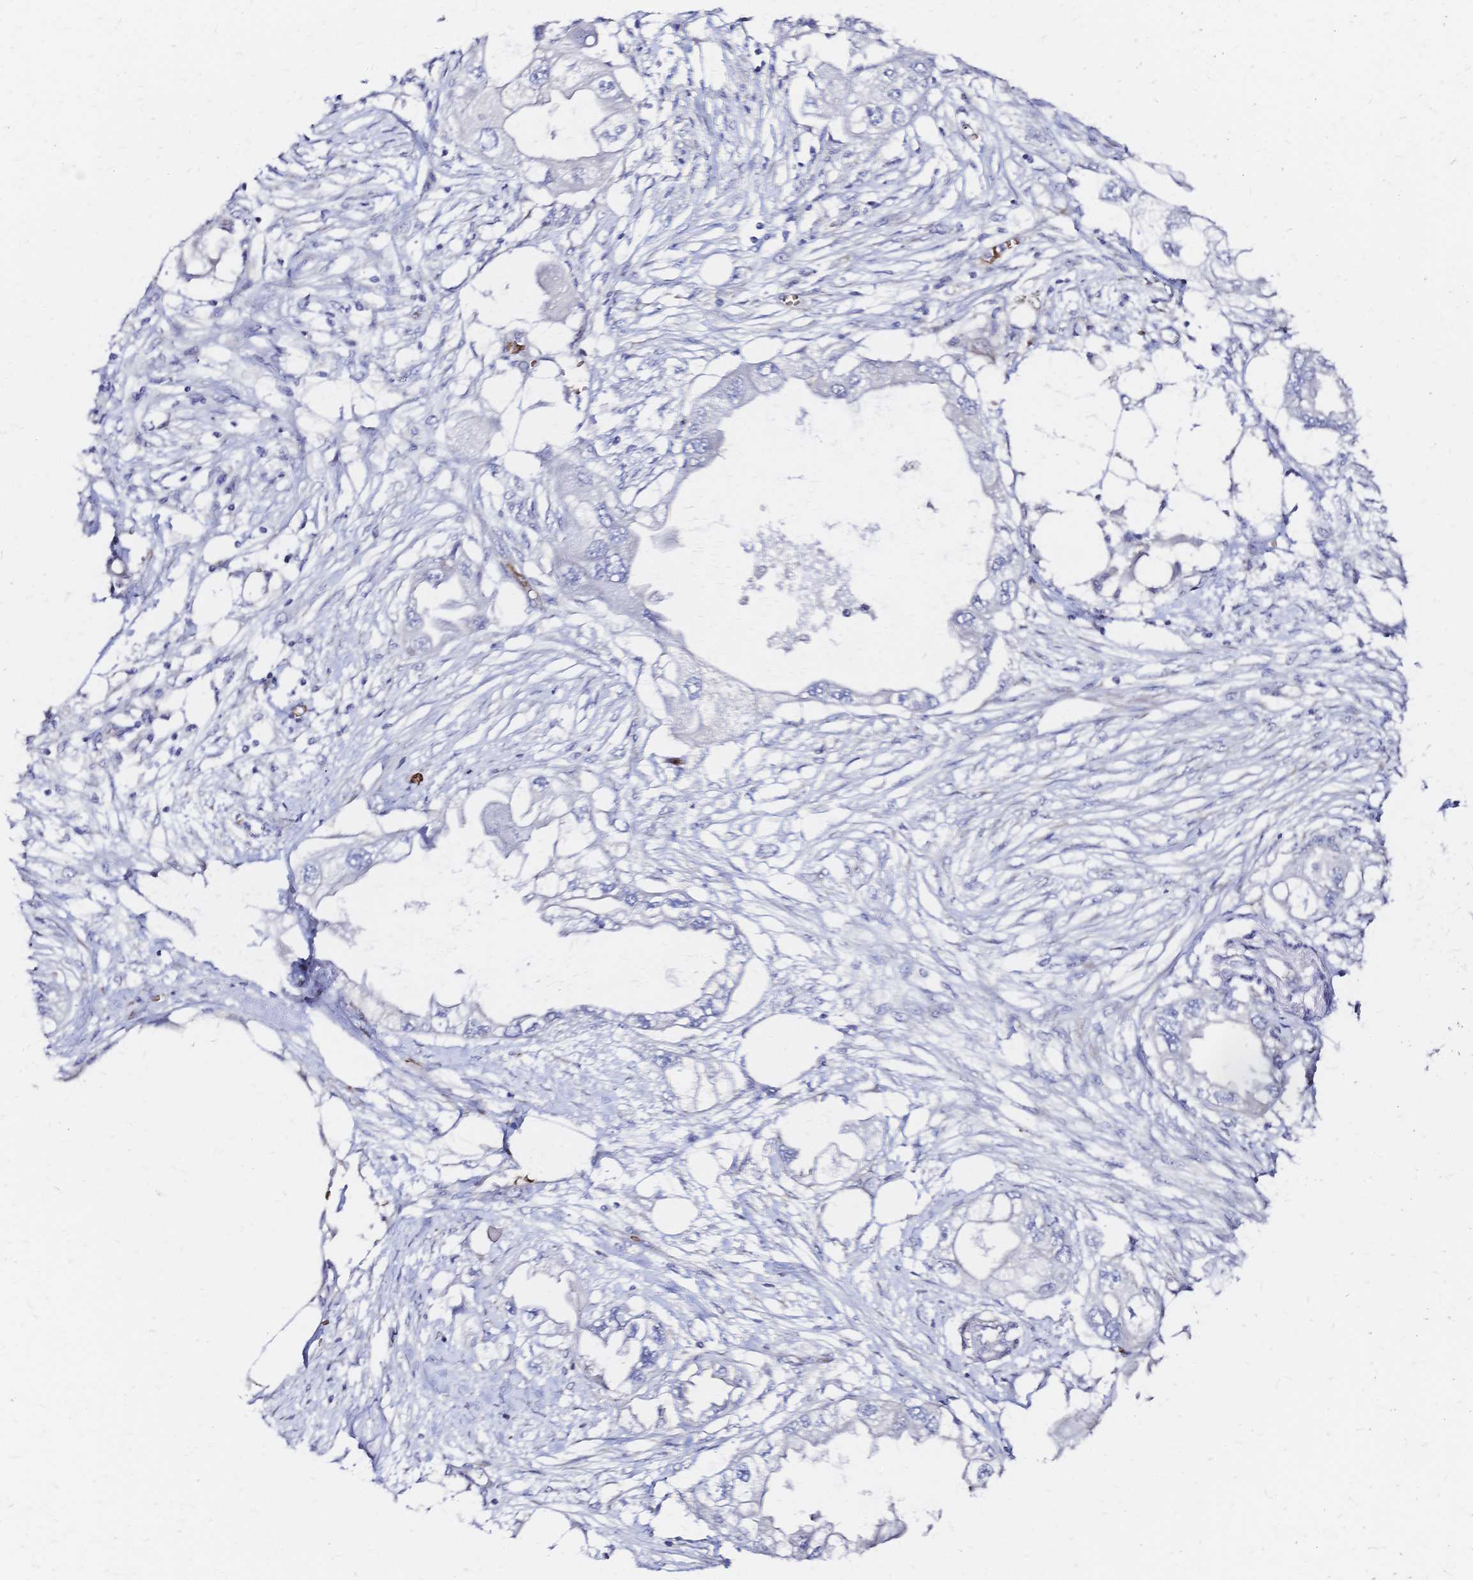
{"staining": {"intensity": "negative", "quantity": "none", "location": "none"}, "tissue": "endometrial cancer", "cell_type": "Tumor cells", "image_type": "cancer", "snomed": [{"axis": "morphology", "description": "Adenocarcinoma, NOS"}, {"axis": "morphology", "description": "Adenocarcinoma, metastatic, NOS"}, {"axis": "topography", "description": "Adipose tissue"}, {"axis": "topography", "description": "Endometrium"}], "caption": "DAB (3,3'-diaminobenzidine) immunohistochemical staining of endometrial cancer exhibits no significant staining in tumor cells.", "gene": "SLC5A1", "patient": {"sex": "female", "age": 67}}